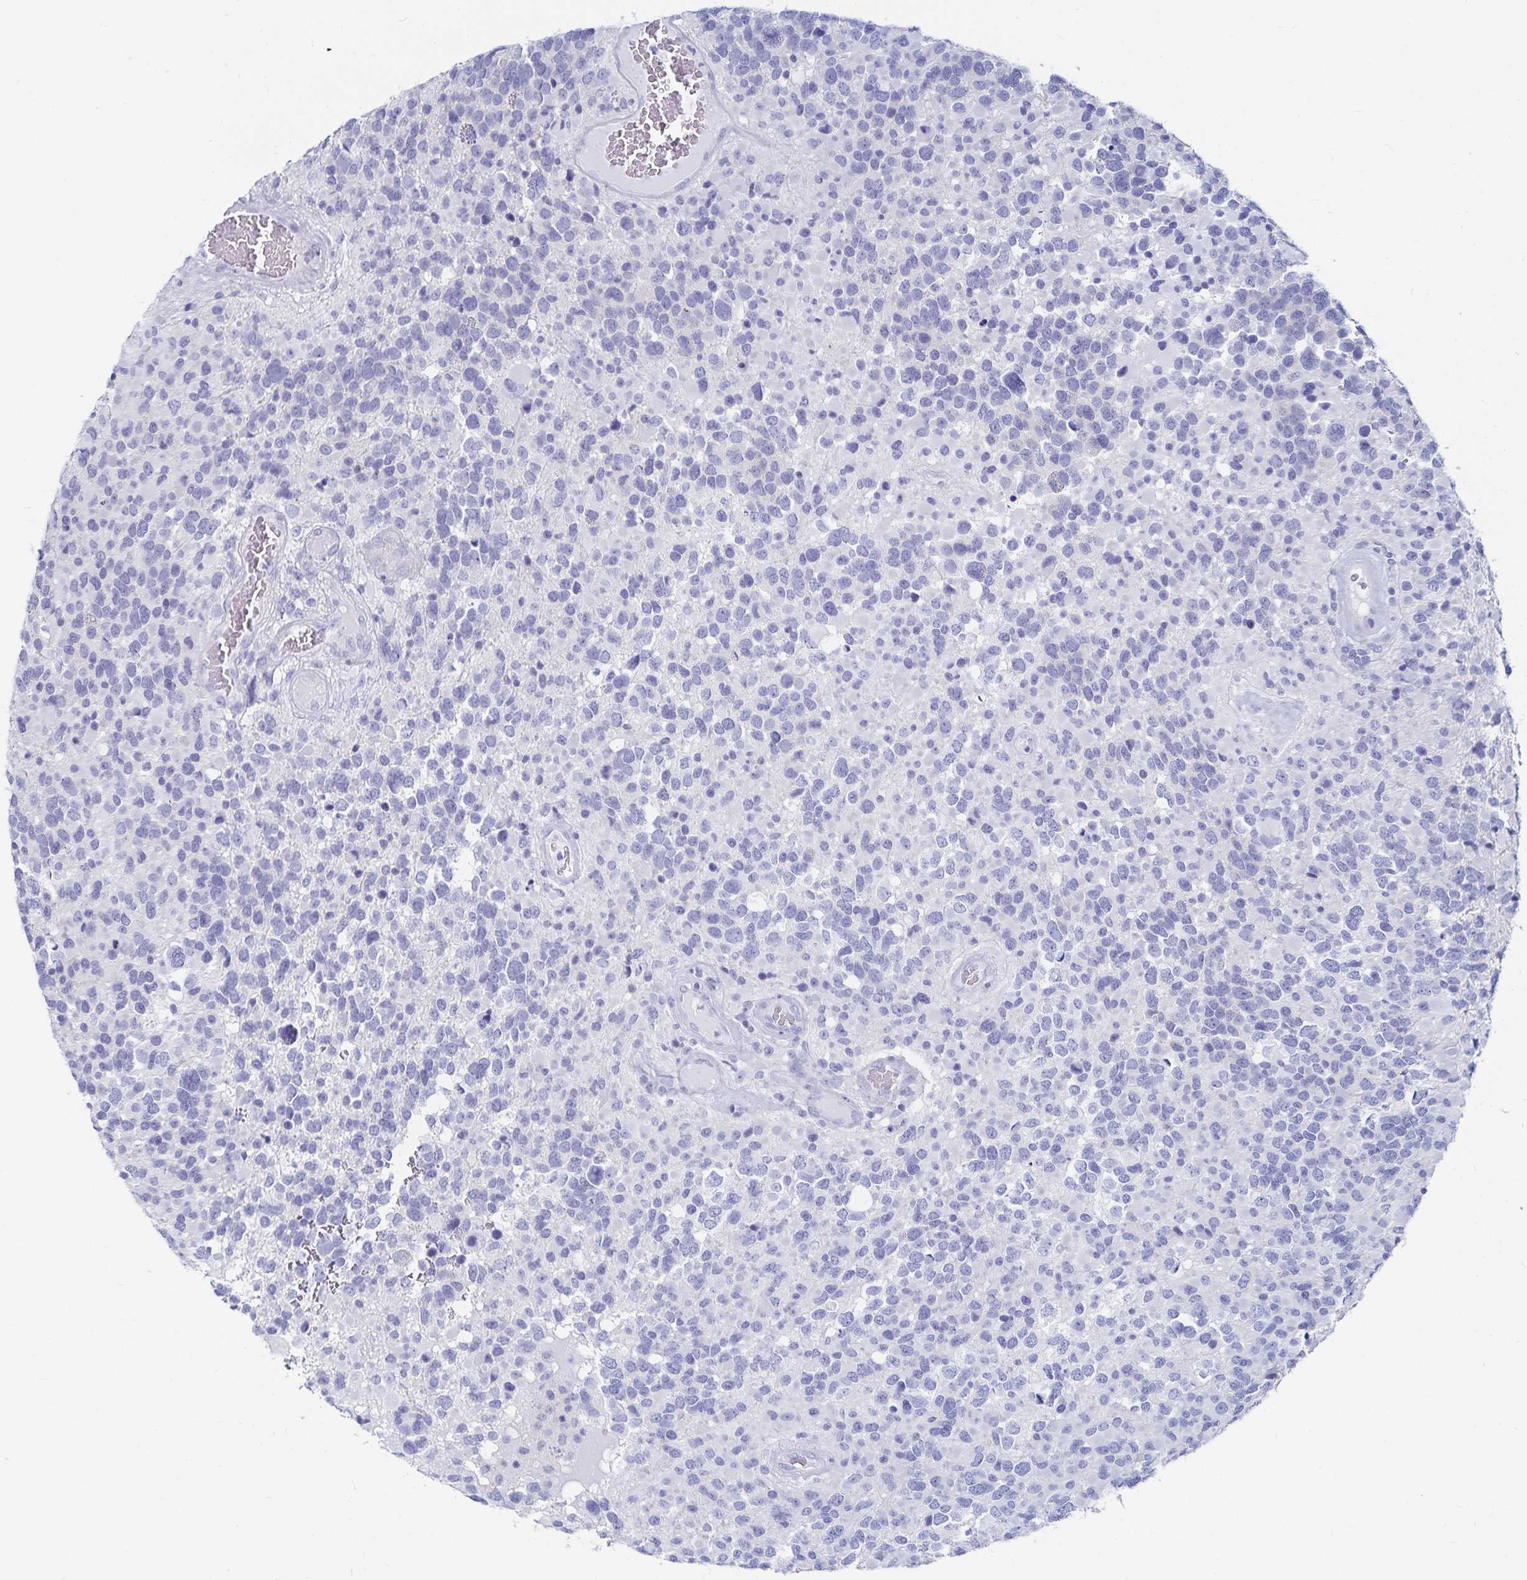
{"staining": {"intensity": "negative", "quantity": "none", "location": "none"}, "tissue": "glioma", "cell_type": "Tumor cells", "image_type": "cancer", "snomed": [{"axis": "morphology", "description": "Glioma, malignant, High grade"}, {"axis": "topography", "description": "Brain"}], "caption": "Tumor cells show no significant staining in high-grade glioma (malignant). (Immunohistochemistry (ihc), brightfield microscopy, high magnification).", "gene": "TNIP1", "patient": {"sex": "female", "age": 40}}